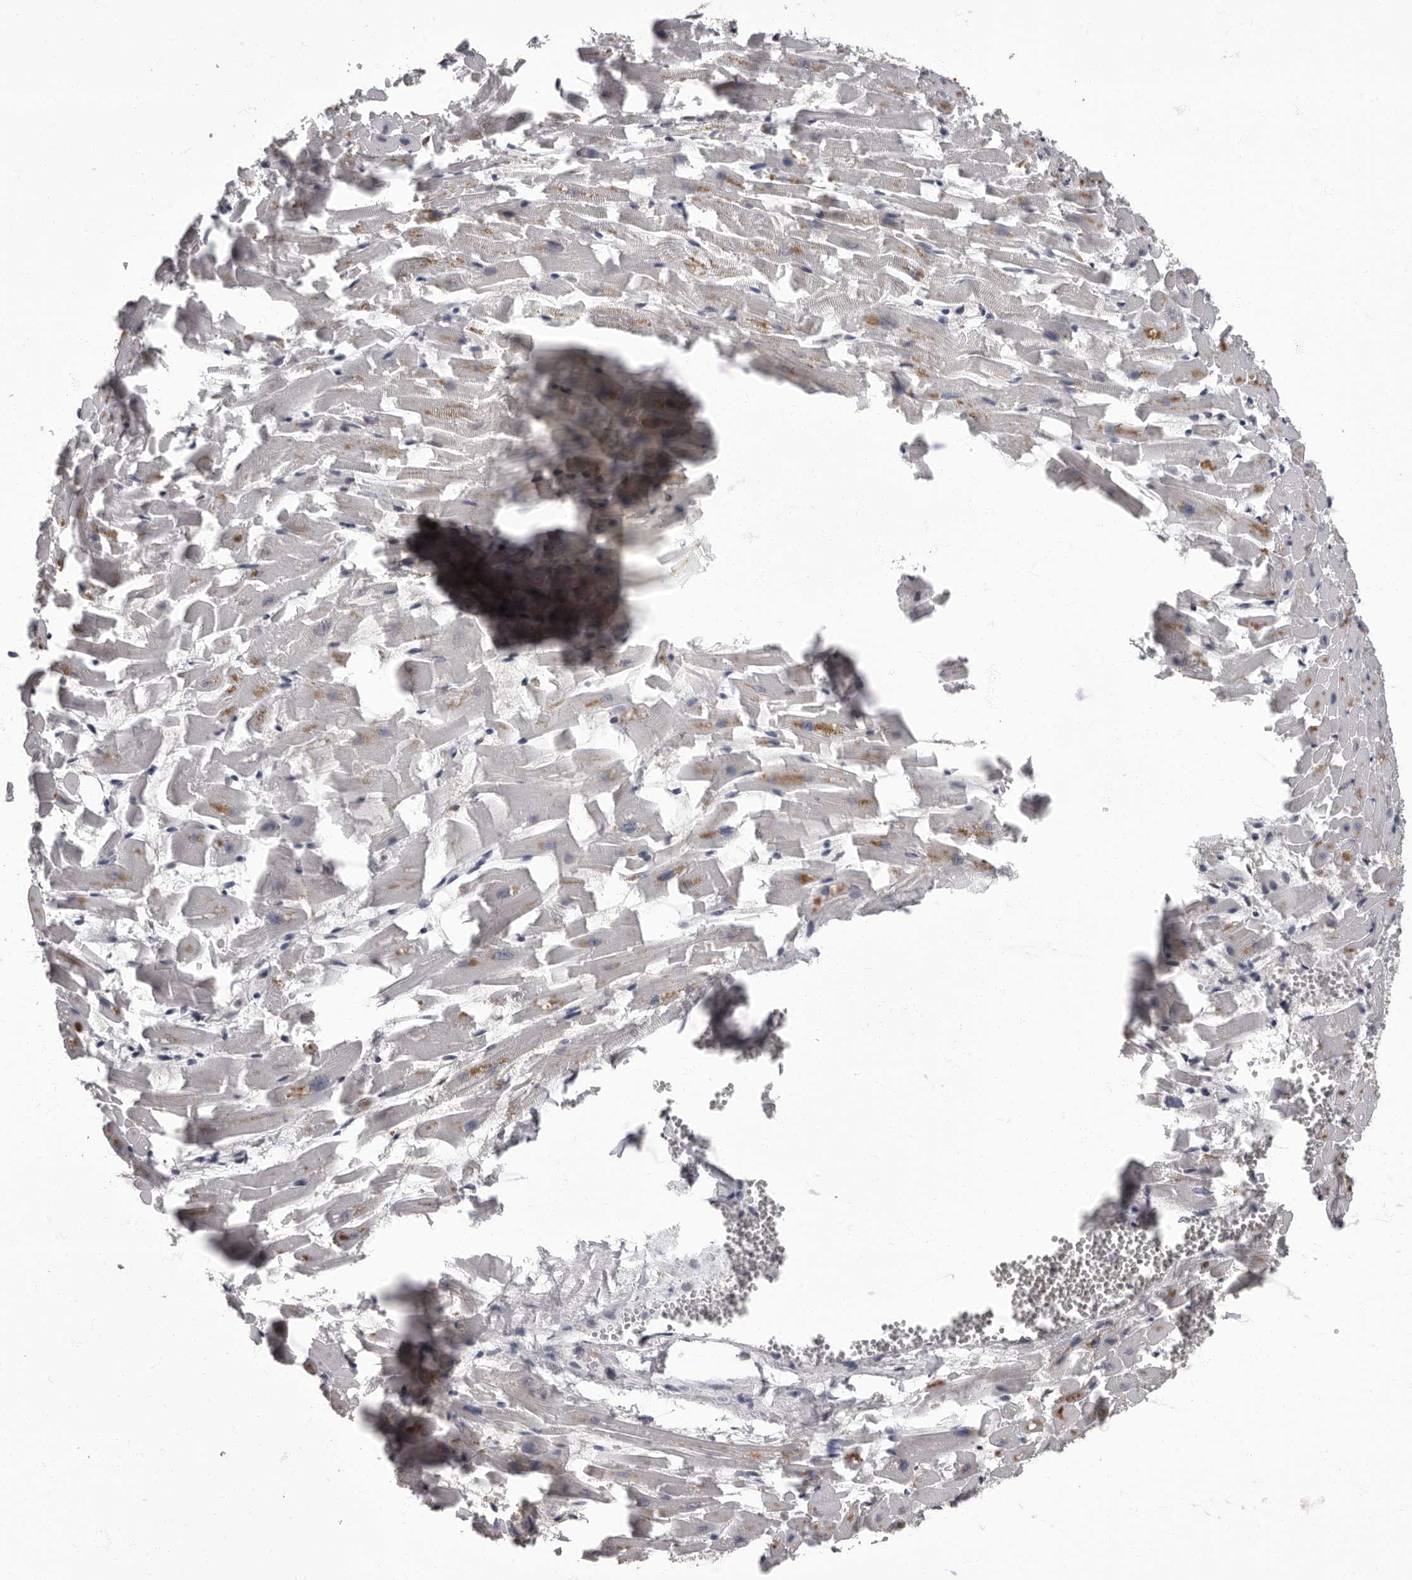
{"staining": {"intensity": "weak", "quantity": "25%-75%", "location": "cytoplasmic/membranous,nuclear"}, "tissue": "heart muscle", "cell_type": "Cardiomyocytes", "image_type": "normal", "snomed": [{"axis": "morphology", "description": "Normal tissue, NOS"}, {"axis": "topography", "description": "Heart"}], "caption": "The image displays immunohistochemical staining of benign heart muscle. There is weak cytoplasmic/membranous,nuclear expression is appreciated in about 25%-75% of cardiomyocytes. Using DAB (brown) and hematoxylin (blue) stains, captured at high magnification using brightfield microscopy.", "gene": "C1orf50", "patient": {"sex": "female", "age": 64}}